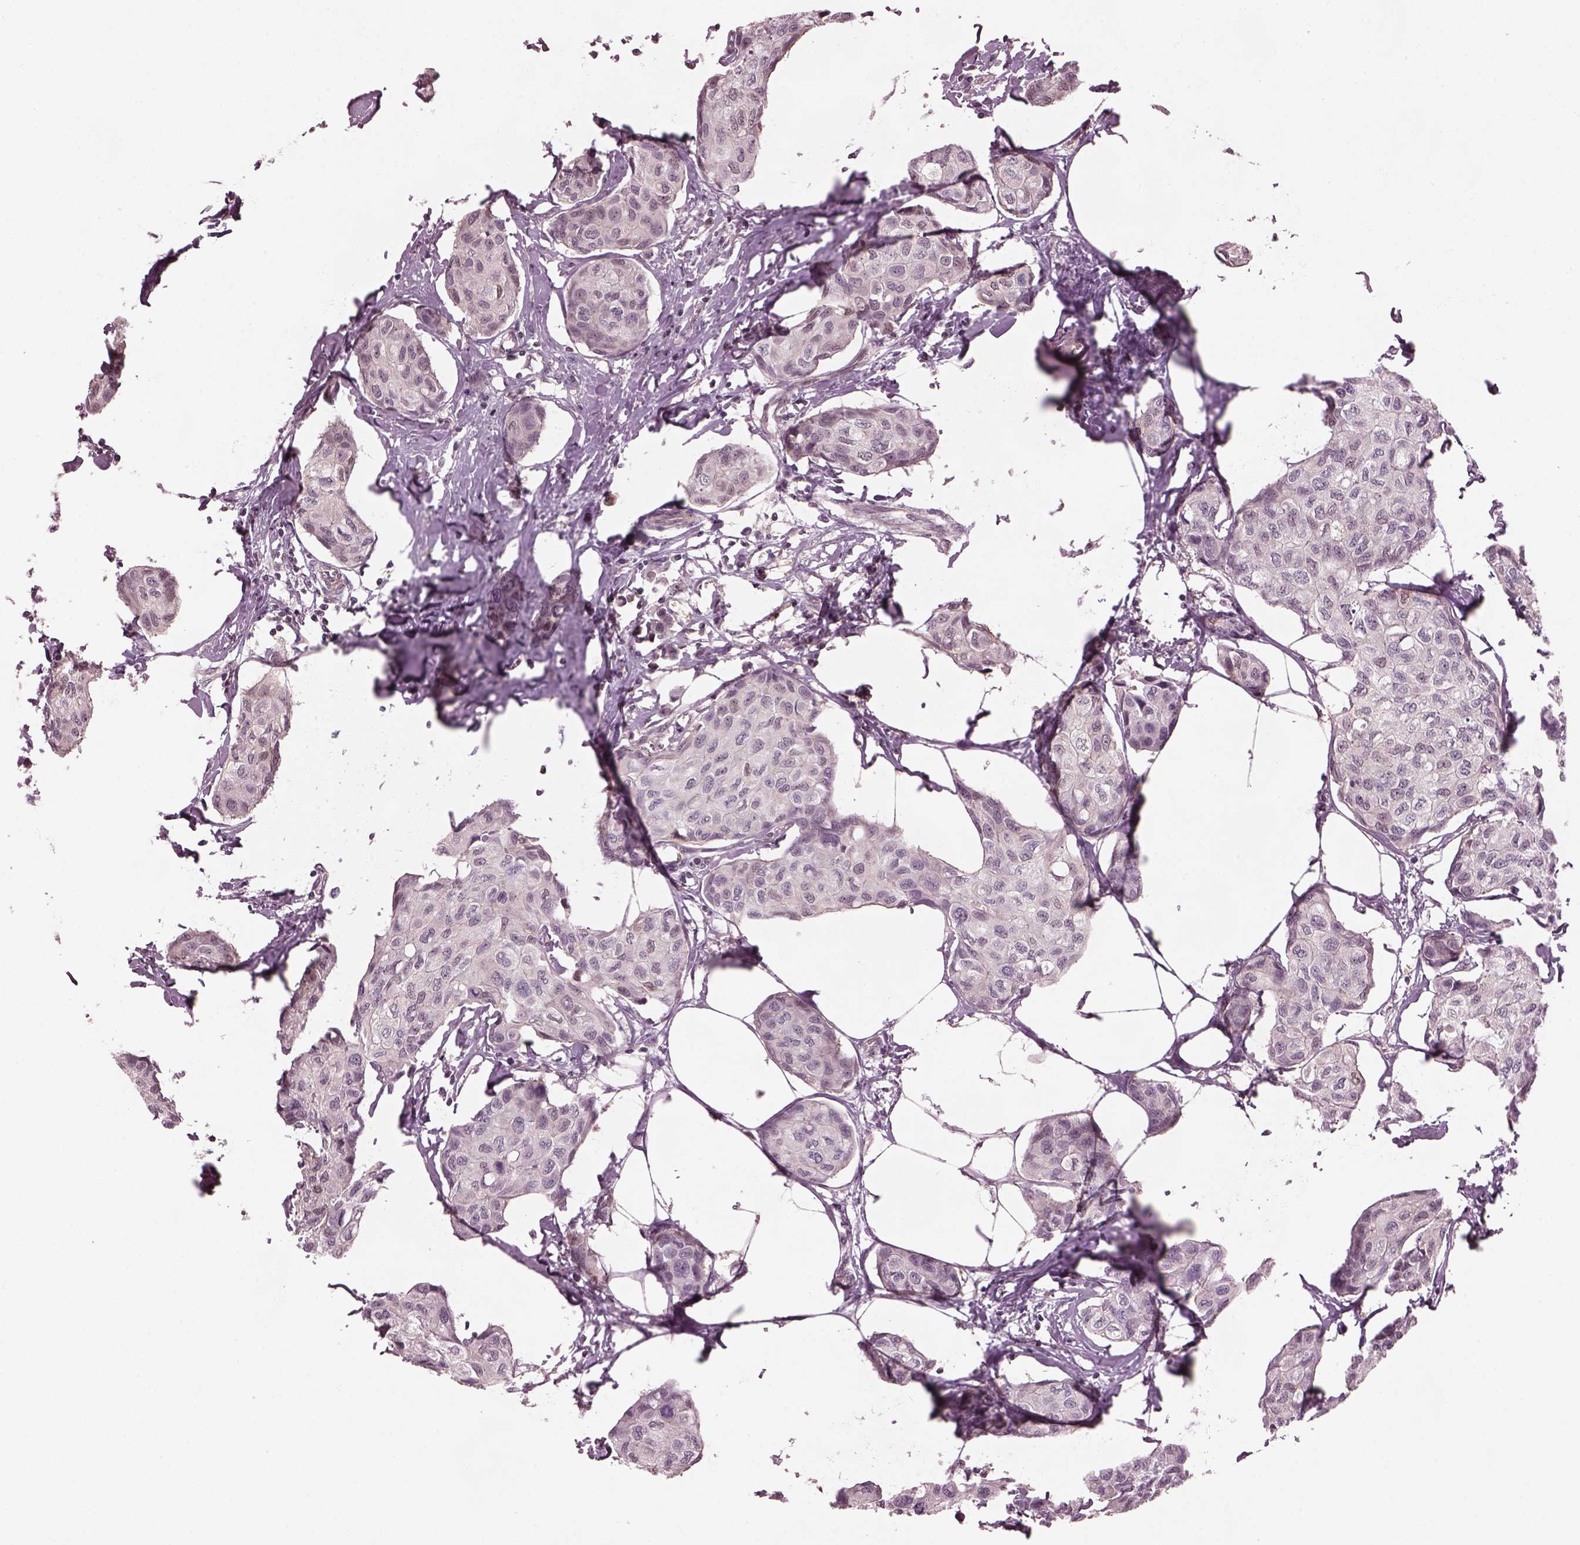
{"staining": {"intensity": "negative", "quantity": "none", "location": "none"}, "tissue": "breast cancer", "cell_type": "Tumor cells", "image_type": "cancer", "snomed": [{"axis": "morphology", "description": "Duct carcinoma"}, {"axis": "topography", "description": "Breast"}], "caption": "Breast infiltrating ductal carcinoma was stained to show a protein in brown. There is no significant expression in tumor cells.", "gene": "SRI", "patient": {"sex": "female", "age": 80}}